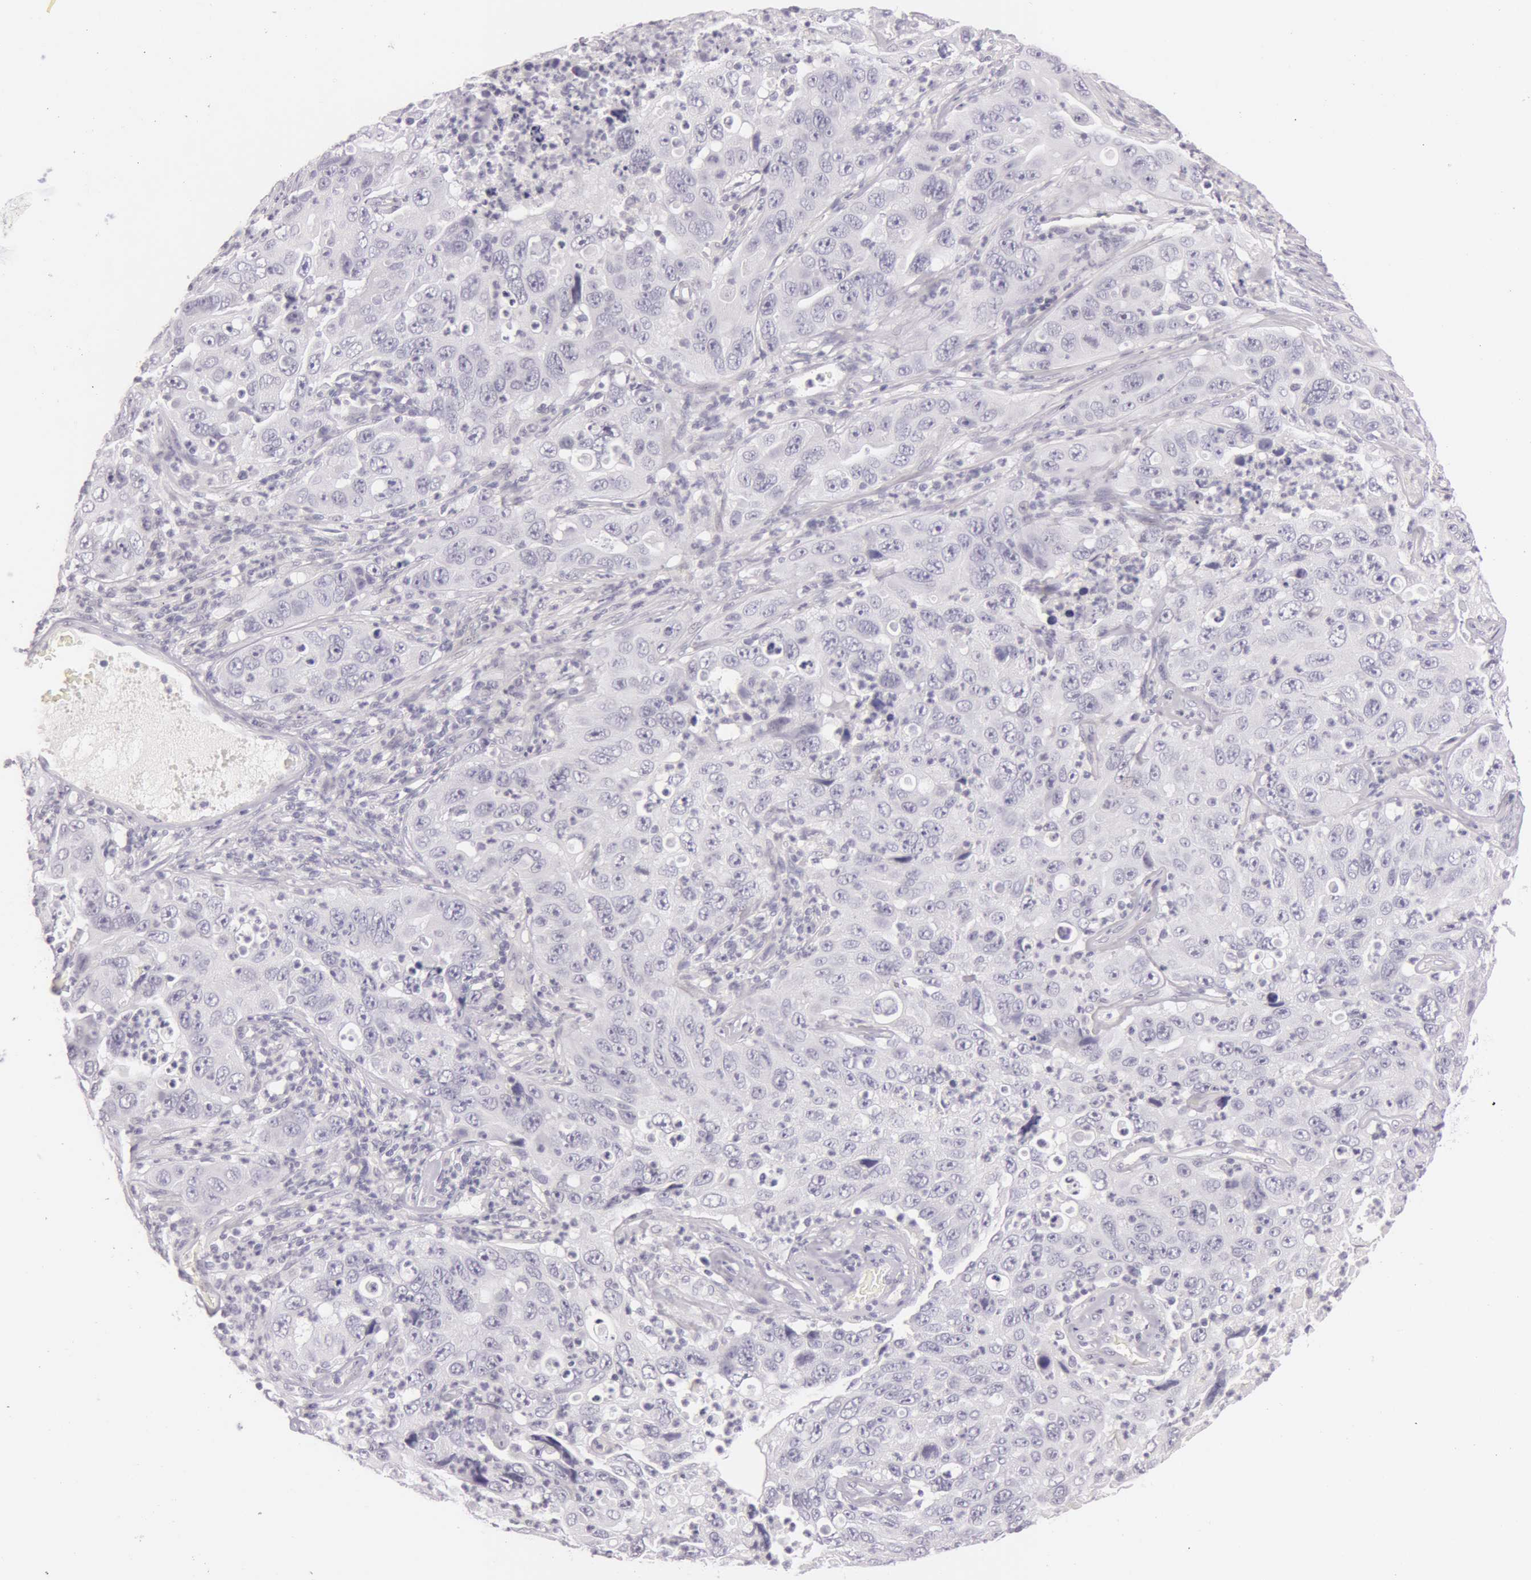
{"staining": {"intensity": "negative", "quantity": "none", "location": "none"}, "tissue": "lung cancer", "cell_type": "Tumor cells", "image_type": "cancer", "snomed": [{"axis": "morphology", "description": "Squamous cell carcinoma, NOS"}, {"axis": "topography", "description": "Lung"}], "caption": "An IHC micrograph of squamous cell carcinoma (lung) is shown. There is no staining in tumor cells of squamous cell carcinoma (lung).", "gene": "RBMY1F", "patient": {"sex": "male", "age": 64}}